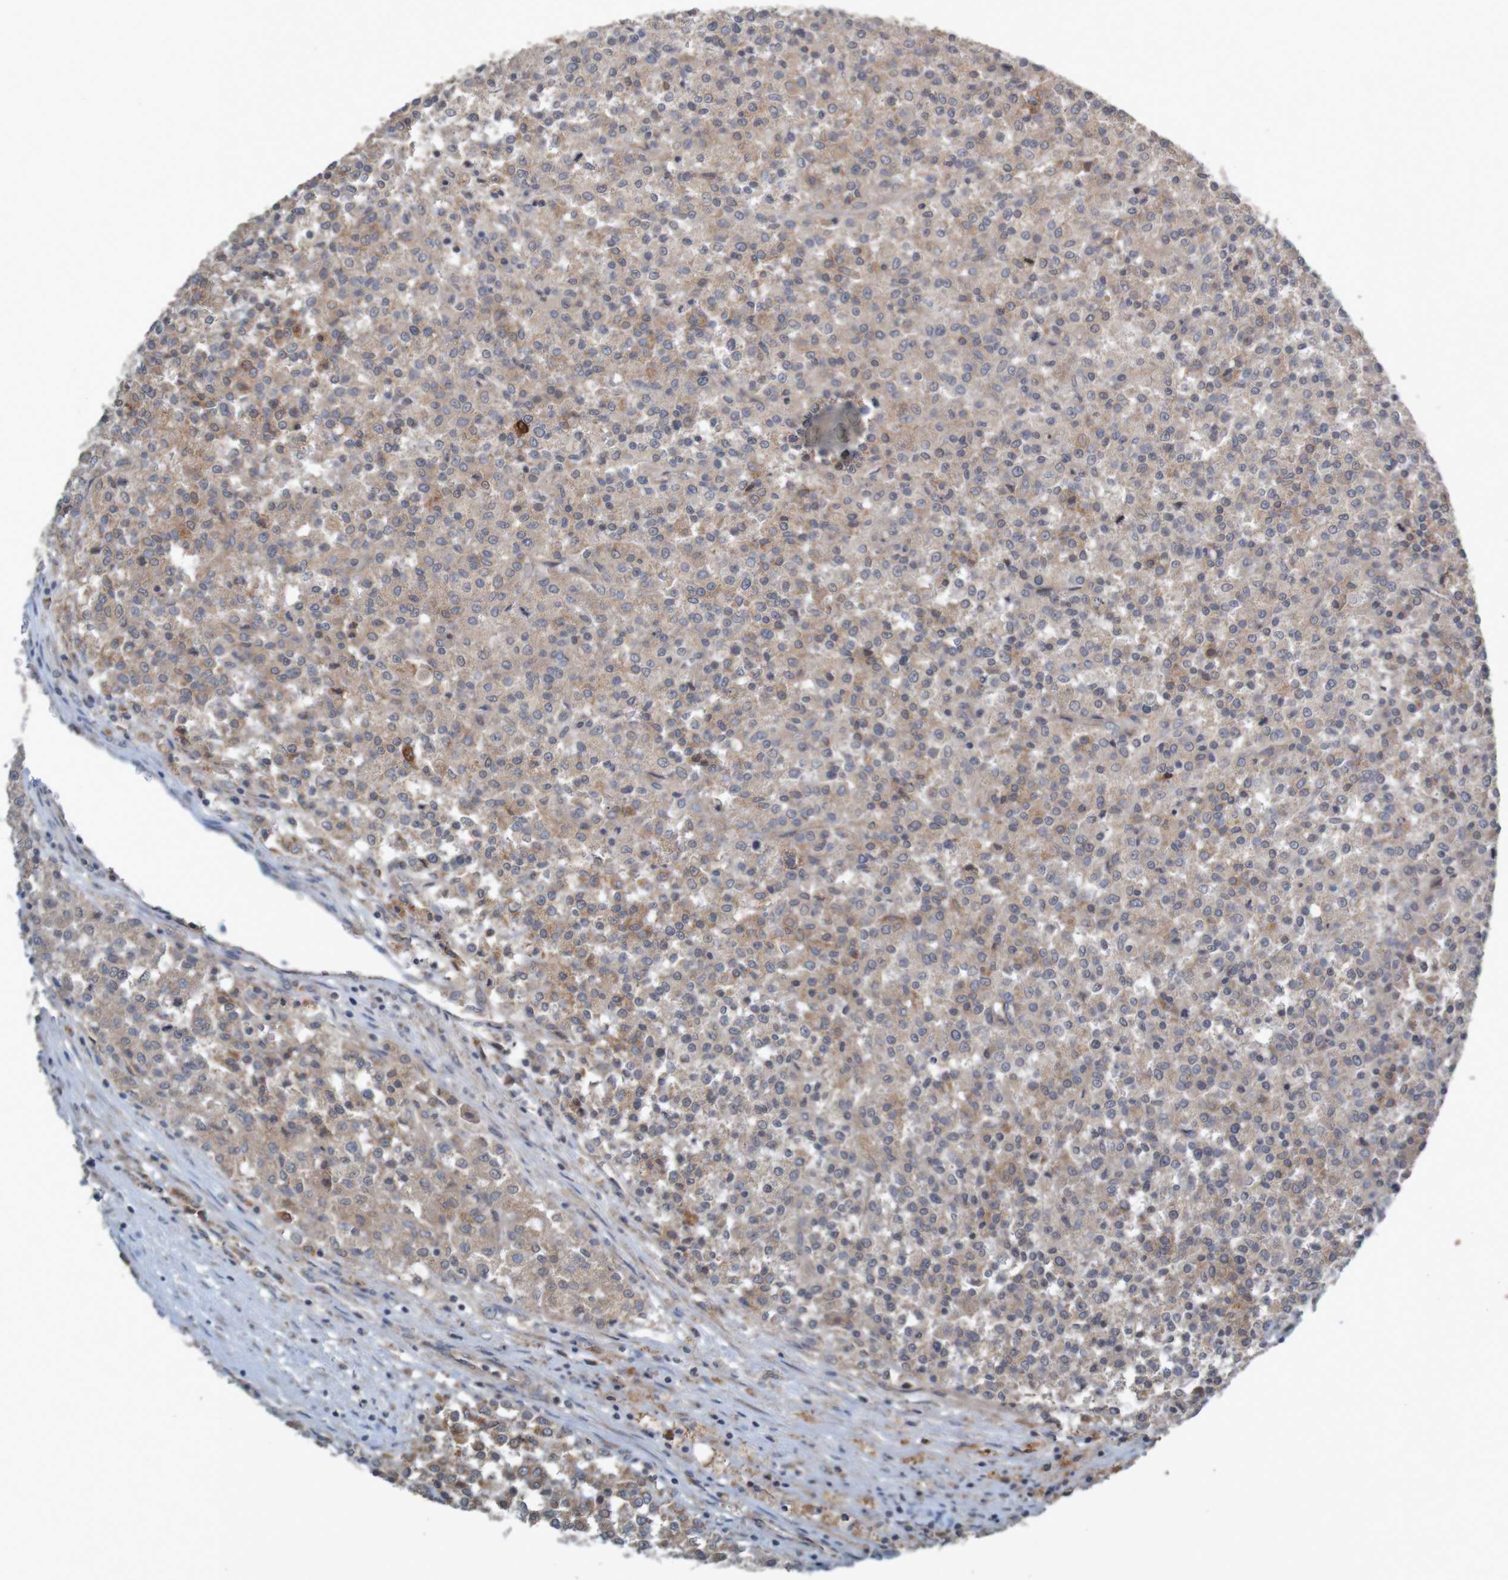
{"staining": {"intensity": "weak", "quantity": ">75%", "location": "cytoplasmic/membranous"}, "tissue": "testis cancer", "cell_type": "Tumor cells", "image_type": "cancer", "snomed": [{"axis": "morphology", "description": "Seminoma, NOS"}, {"axis": "topography", "description": "Testis"}], "caption": "Immunohistochemistry (IHC) histopathology image of testis cancer (seminoma) stained for a protein (brown), which displays low levels of weak cytoplasmic/membranous positivity in about >75% of tumor cells.", "gene": "B3GAT2", "patient": {"sex": "male", "age": 59}}